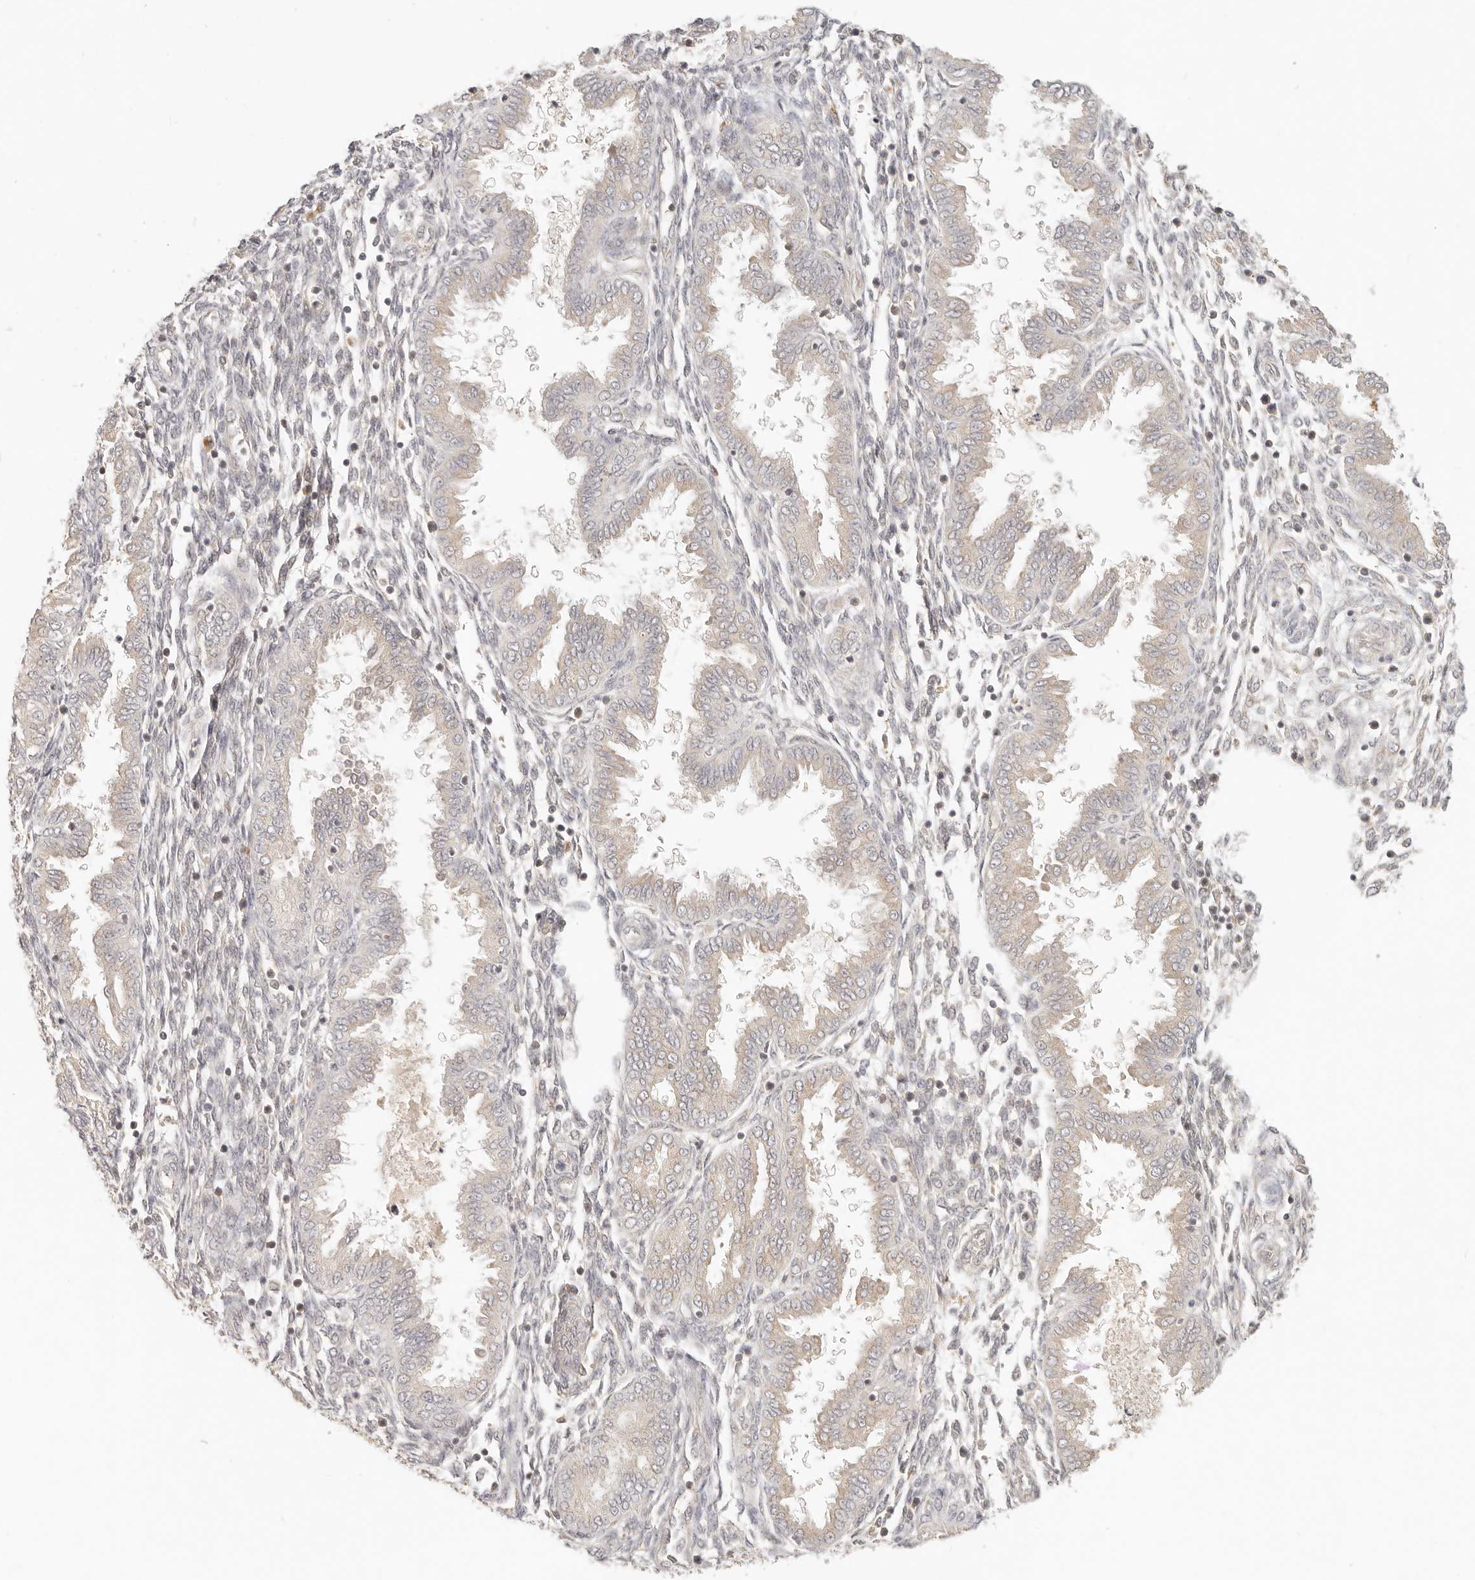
{"staining": {"intensity": "weak", "quantity": "25%-75%", "location": "nuclear"}, "tissue": "endometrium", "cell_type": "Cells in endometrial stroma", "image_type": "normal", "snomed": [{"axis": "morphology", "description": "Normal tissue, NOS"}, {"axis": "topography", "description": "Endometrium"}], "caption": "High-power microscopy captured an immunohistochemistry (IHC) micrograph of unremarkable endometrium, revealing weak nuclear positivity in about 25%-75% of cells in endometrial stroma.", "gene": "INTS11", "patient": {"sex": "female", "age": 33}}